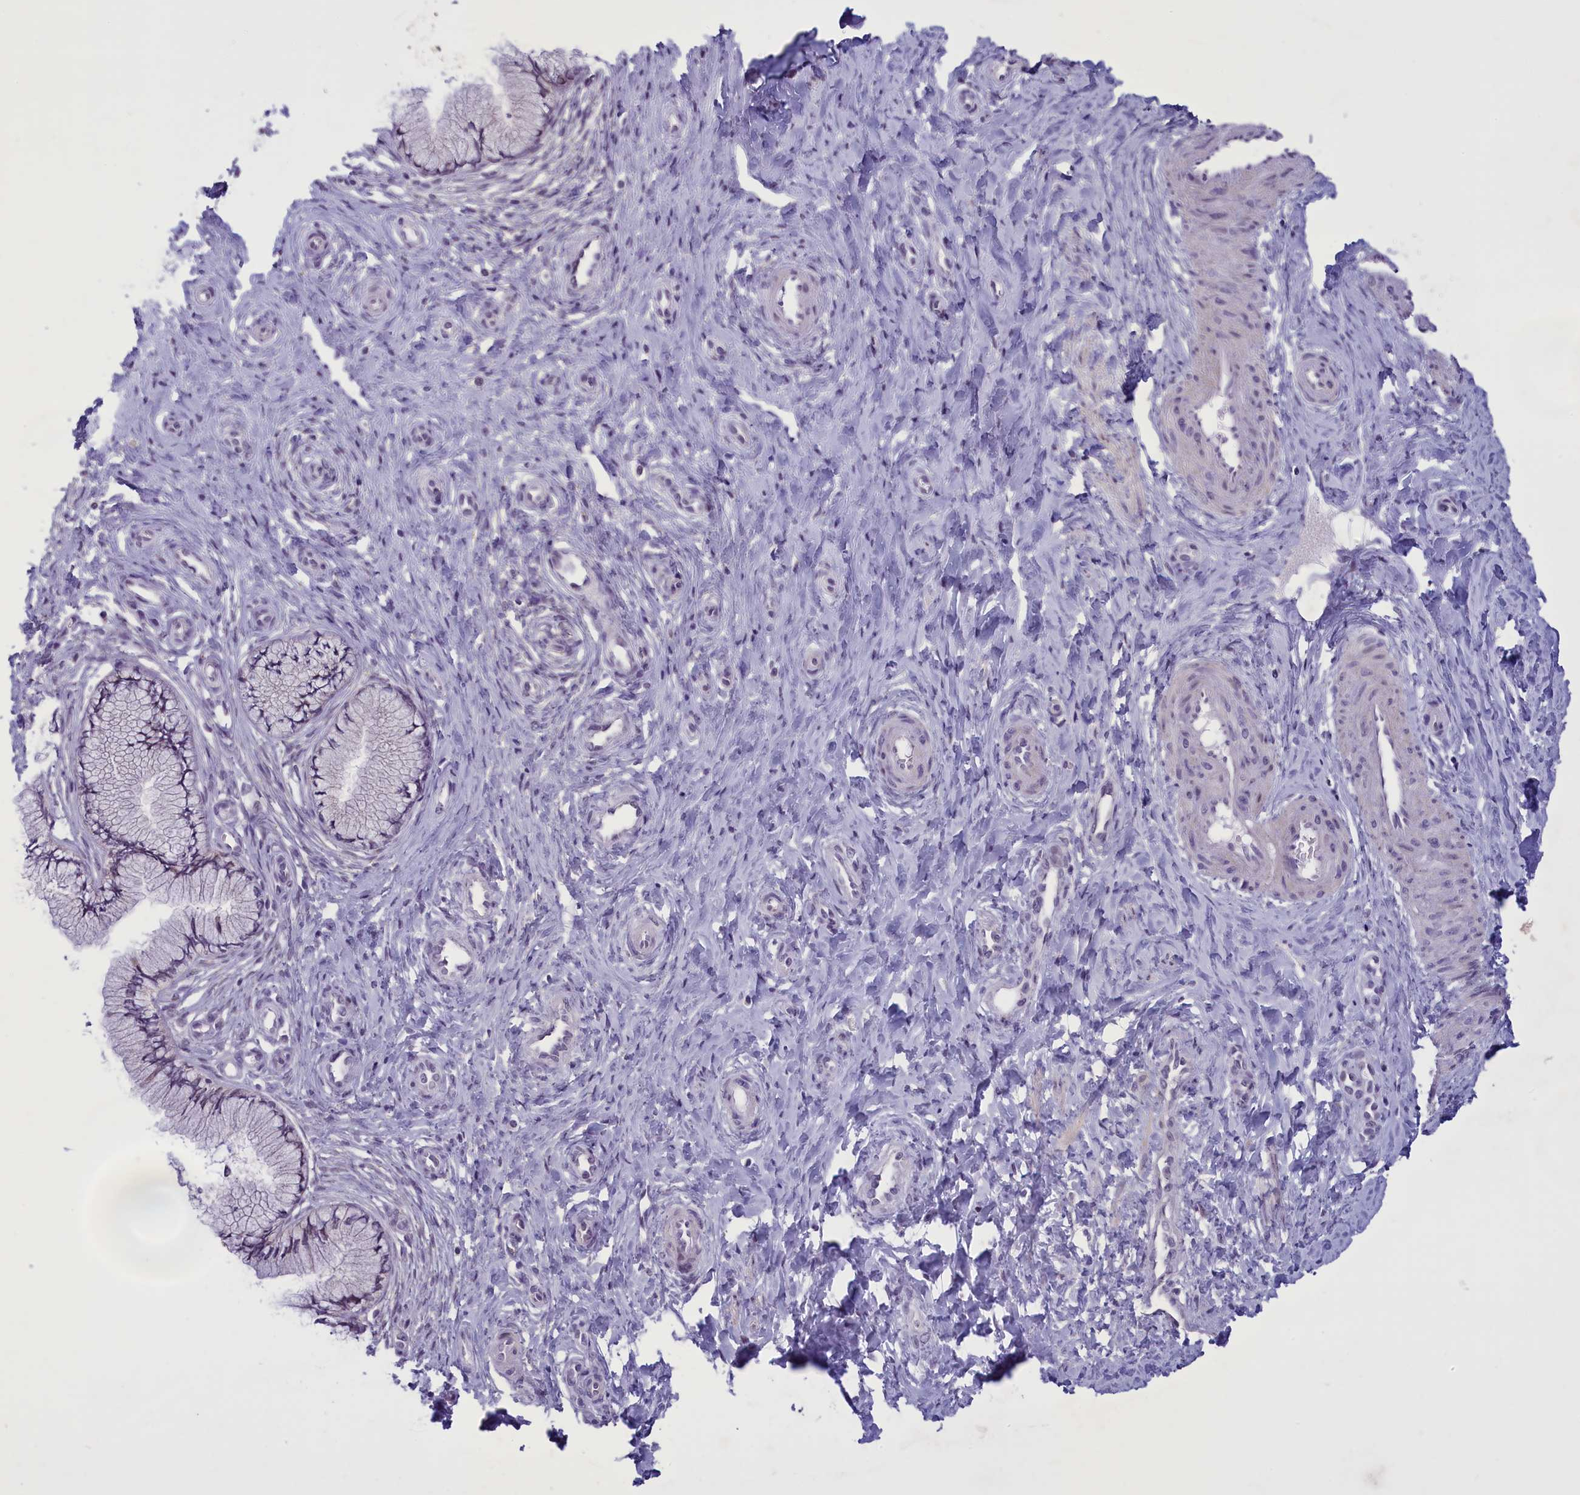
{"staining": {"intensity": "weak", "quantity": "<25%", "location": "cytoplasmic/membranous"}, "tissue": "cervix", "cell_type": "Glandular cells", "image_type": "normal", "snomed": [{"axis": "morphology", "description": "Normal tissue, NOS"}, {"axis": "topography", "description": "Cervix"}], "caption": "DAB immunohistochemical staining of benign cervix displays no significant positivity in glandular cells.", "gene": "ELOA2", "patient": {"sex": "female", "age": 36}}